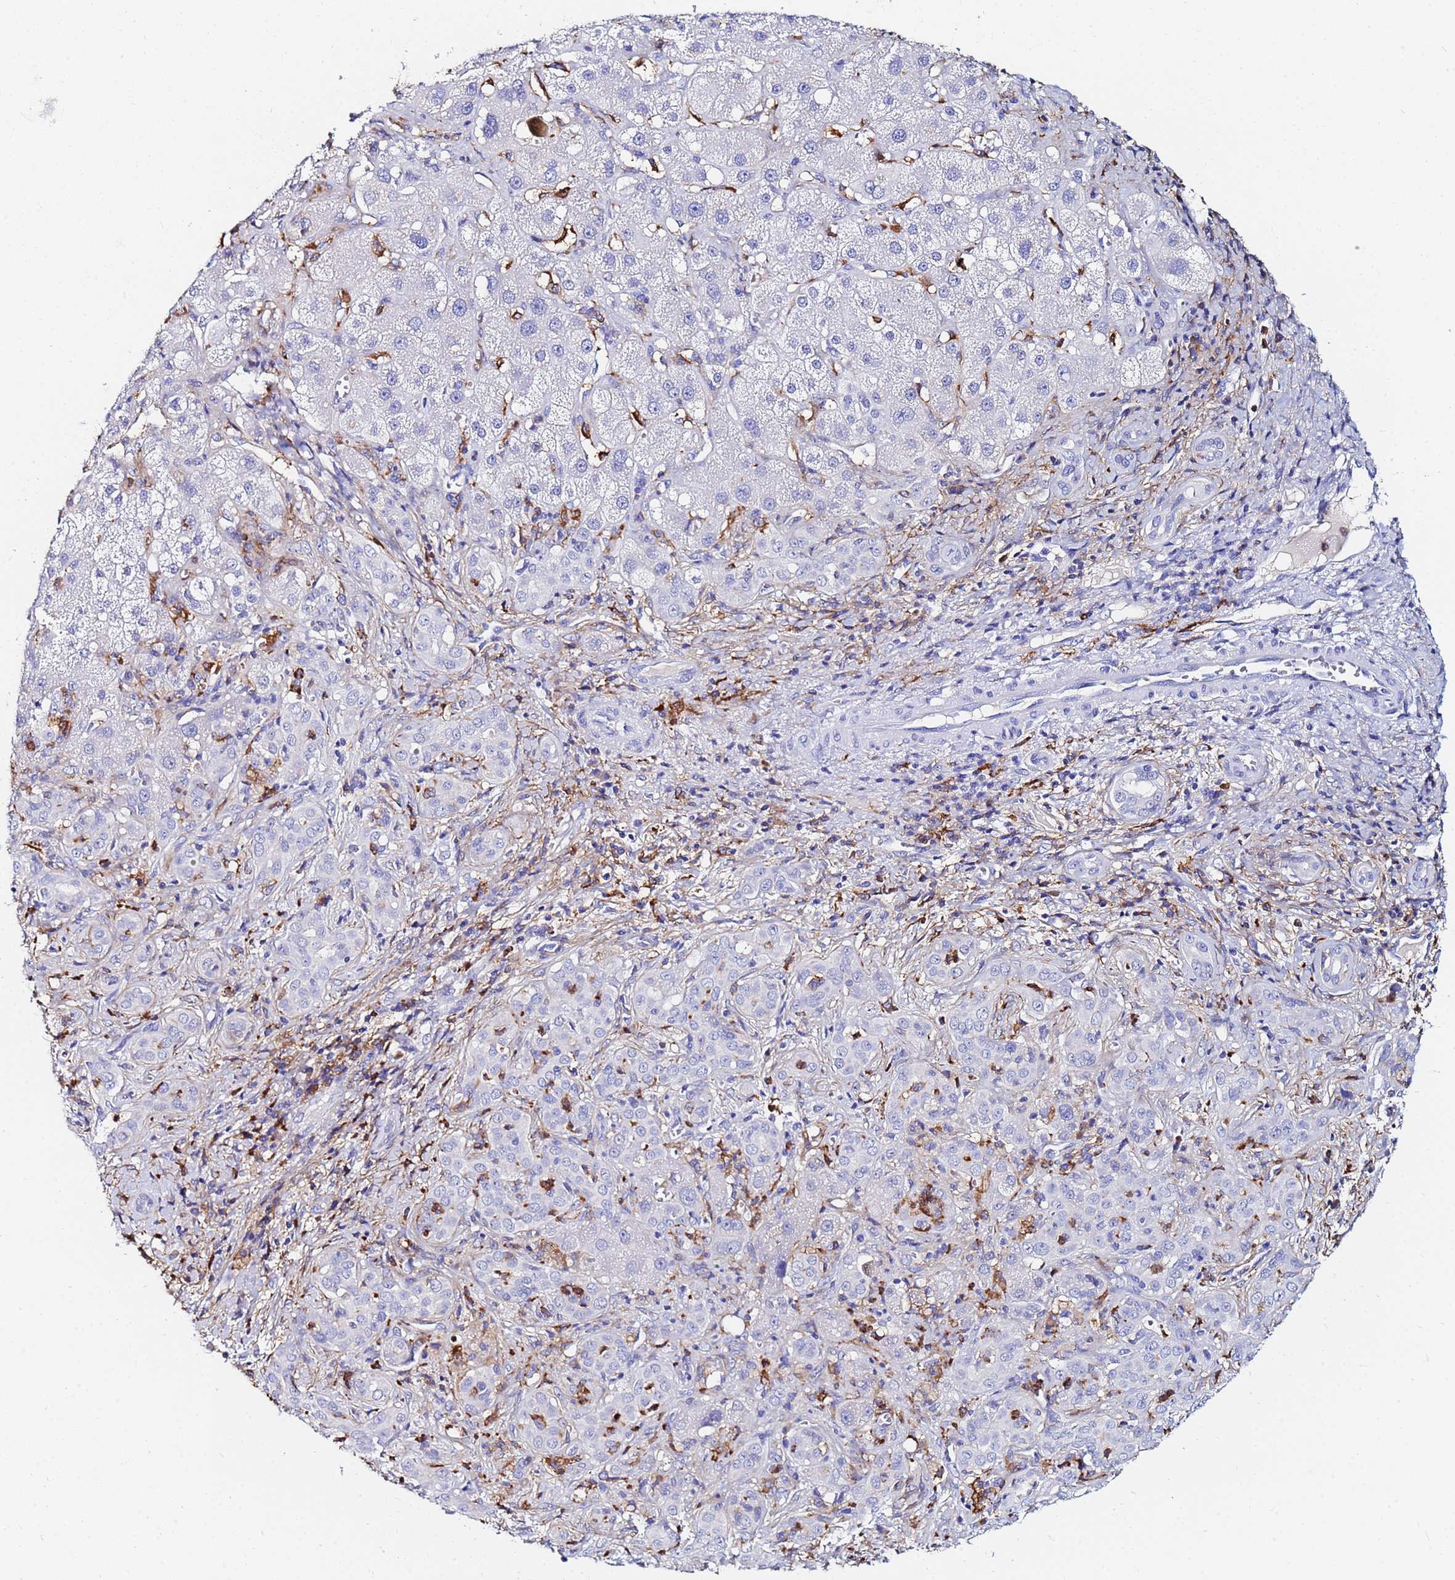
{"staining": {"intensity": "negative", "quantity": "none", "location": "none"}, "tissue": "liver cancer", "cell_type": "Tumor cells", "image_type": "cancer", "snomed": [{"axis": "morphology", "description": "Carcinoma, Hepatocellular, NOS"}, {"axis": "topography", "description": "Liver"}], "caption": "This is an immunohistochemistry image of liver hepatocellular carcinoma. There is no expression in tumor cells.", "gene": "BASP1", "patient": {"sex": "female", "age": 43}}